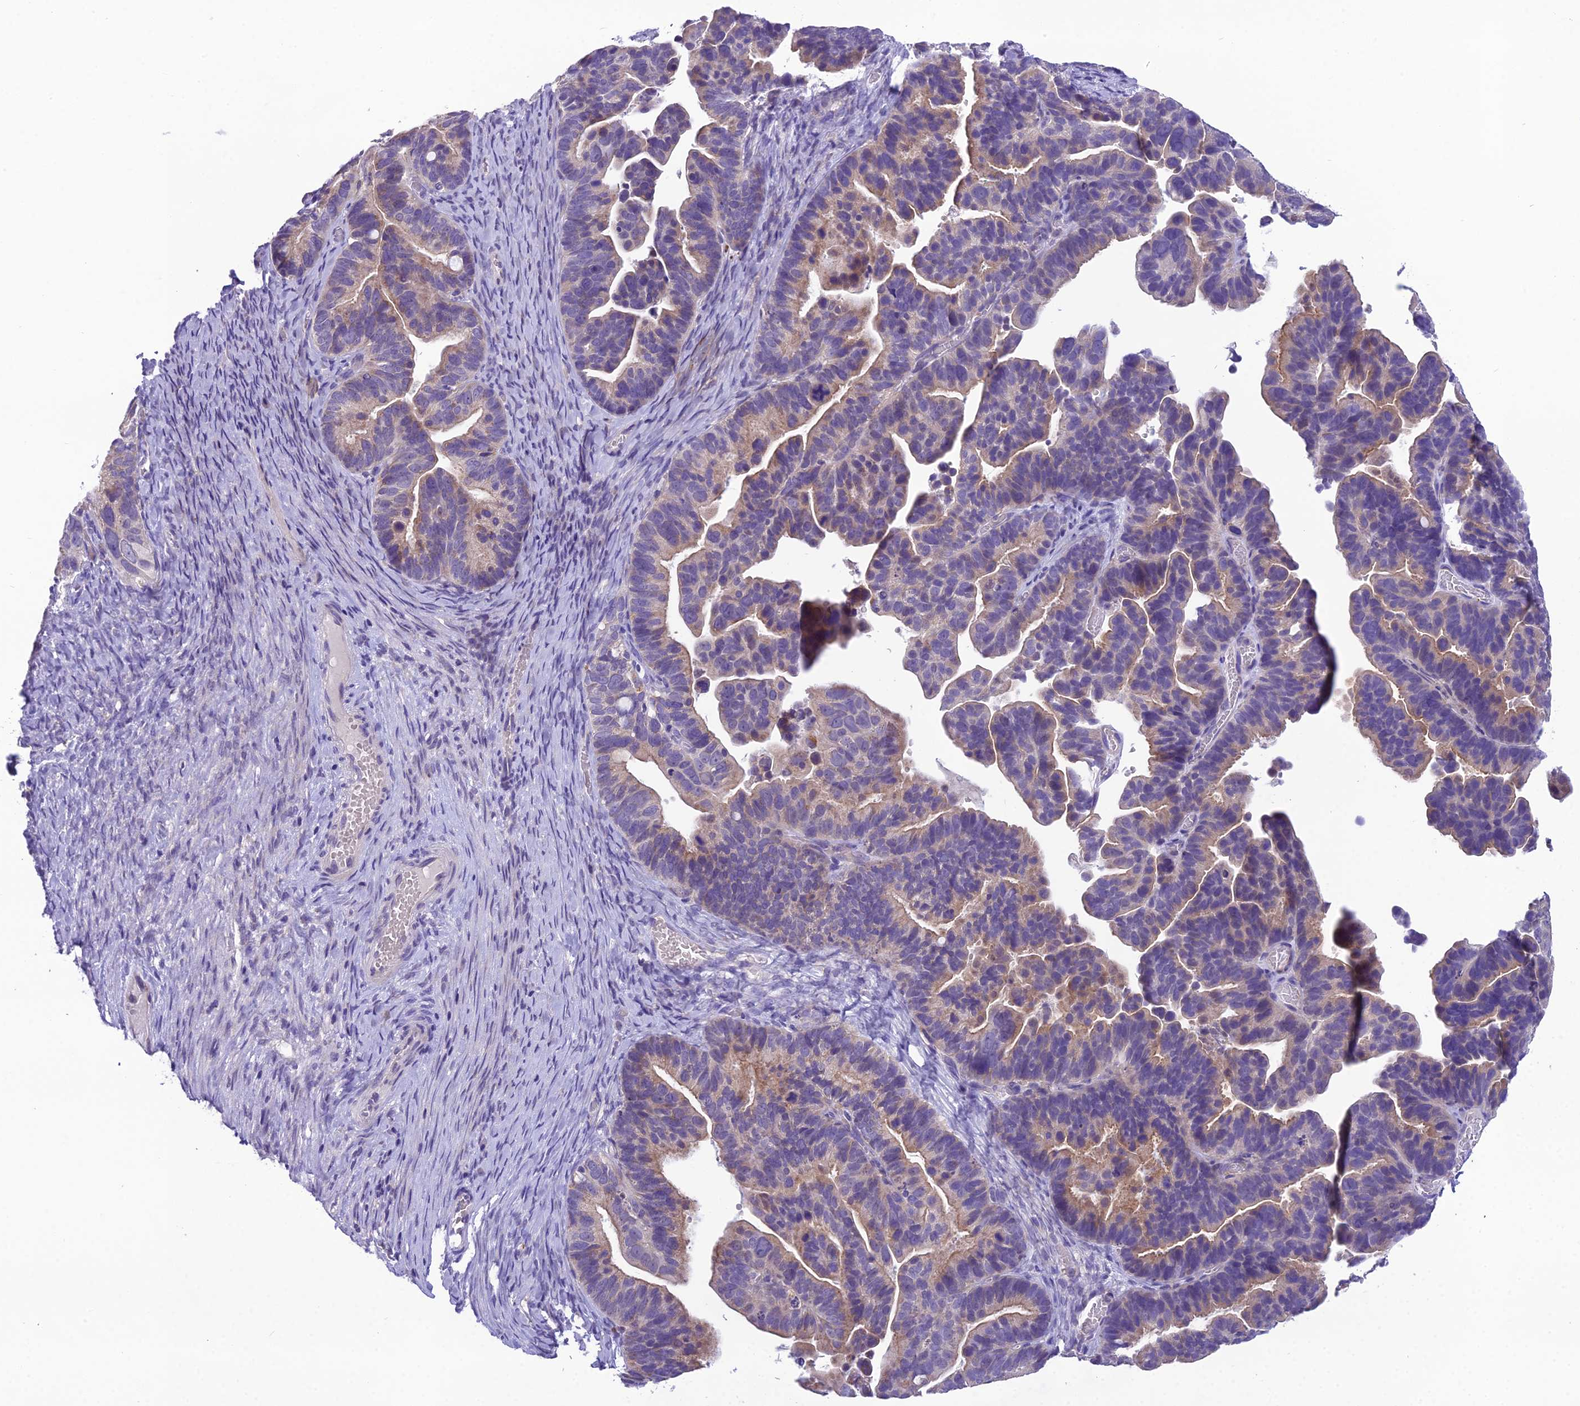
{"staining": {"intensity": "weak", "quantity": "25%-75%", "location": "cytoplasmic/membranous"}, "tissue": "ovarian cancer", "cell_type": "Tumor cells", "image_type": "cancer", "snomed": [{"axis": "morphology", "description": "Cystadenocarcinoma, serous, NOS"}, {"axis": "topography", "description": "Ovary"}], "caption": "Ovarian serous cystadenocarcinoma was stained to show a protein in brown. There is low levels of weak cytoplasmic/membranous expression in approximately 25%-75% of tumor cells.", "gene": "MIIP", "patient": {"sex": "female", "age": 56}}